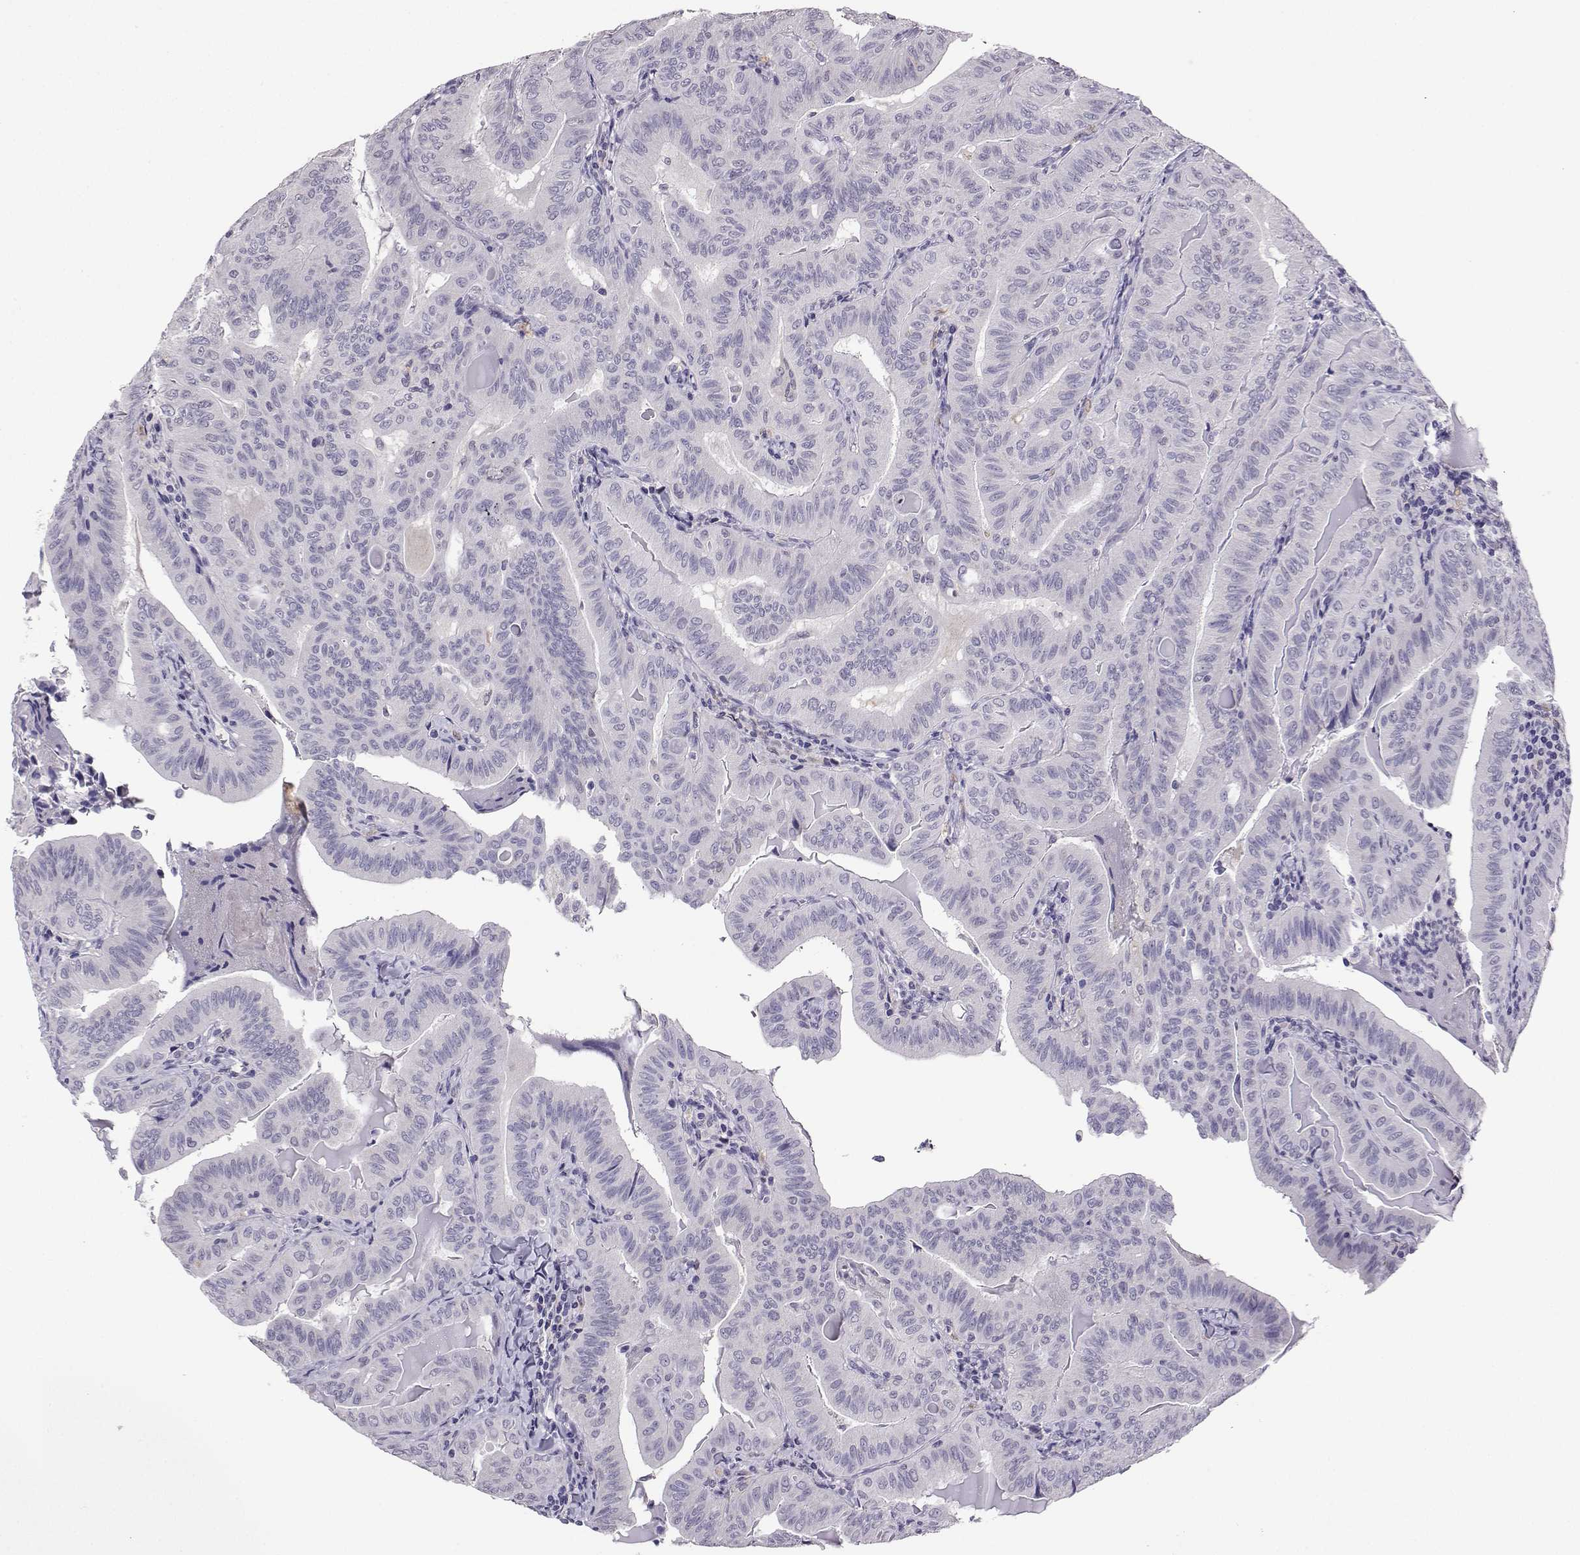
{"staining": {"intensity": "negative", "quantity": "none", "location": "none"}, "tissue": "thyroid cancer", "cell_type": "Tumor cells", "image_type": "cancer", "snomed": [{"axis": "morphology", "description": "Papillary adenocarcinoma, NOS"}, {"axis": "topography", "description": "Thyroid gland"}], "caption": "DAB immunohistochemical staining of human thyroid cancer demonstrates no significant positivity in tumor cells.", "gene": "TBR1", "patient": {"sex": "female", "age": 68}}